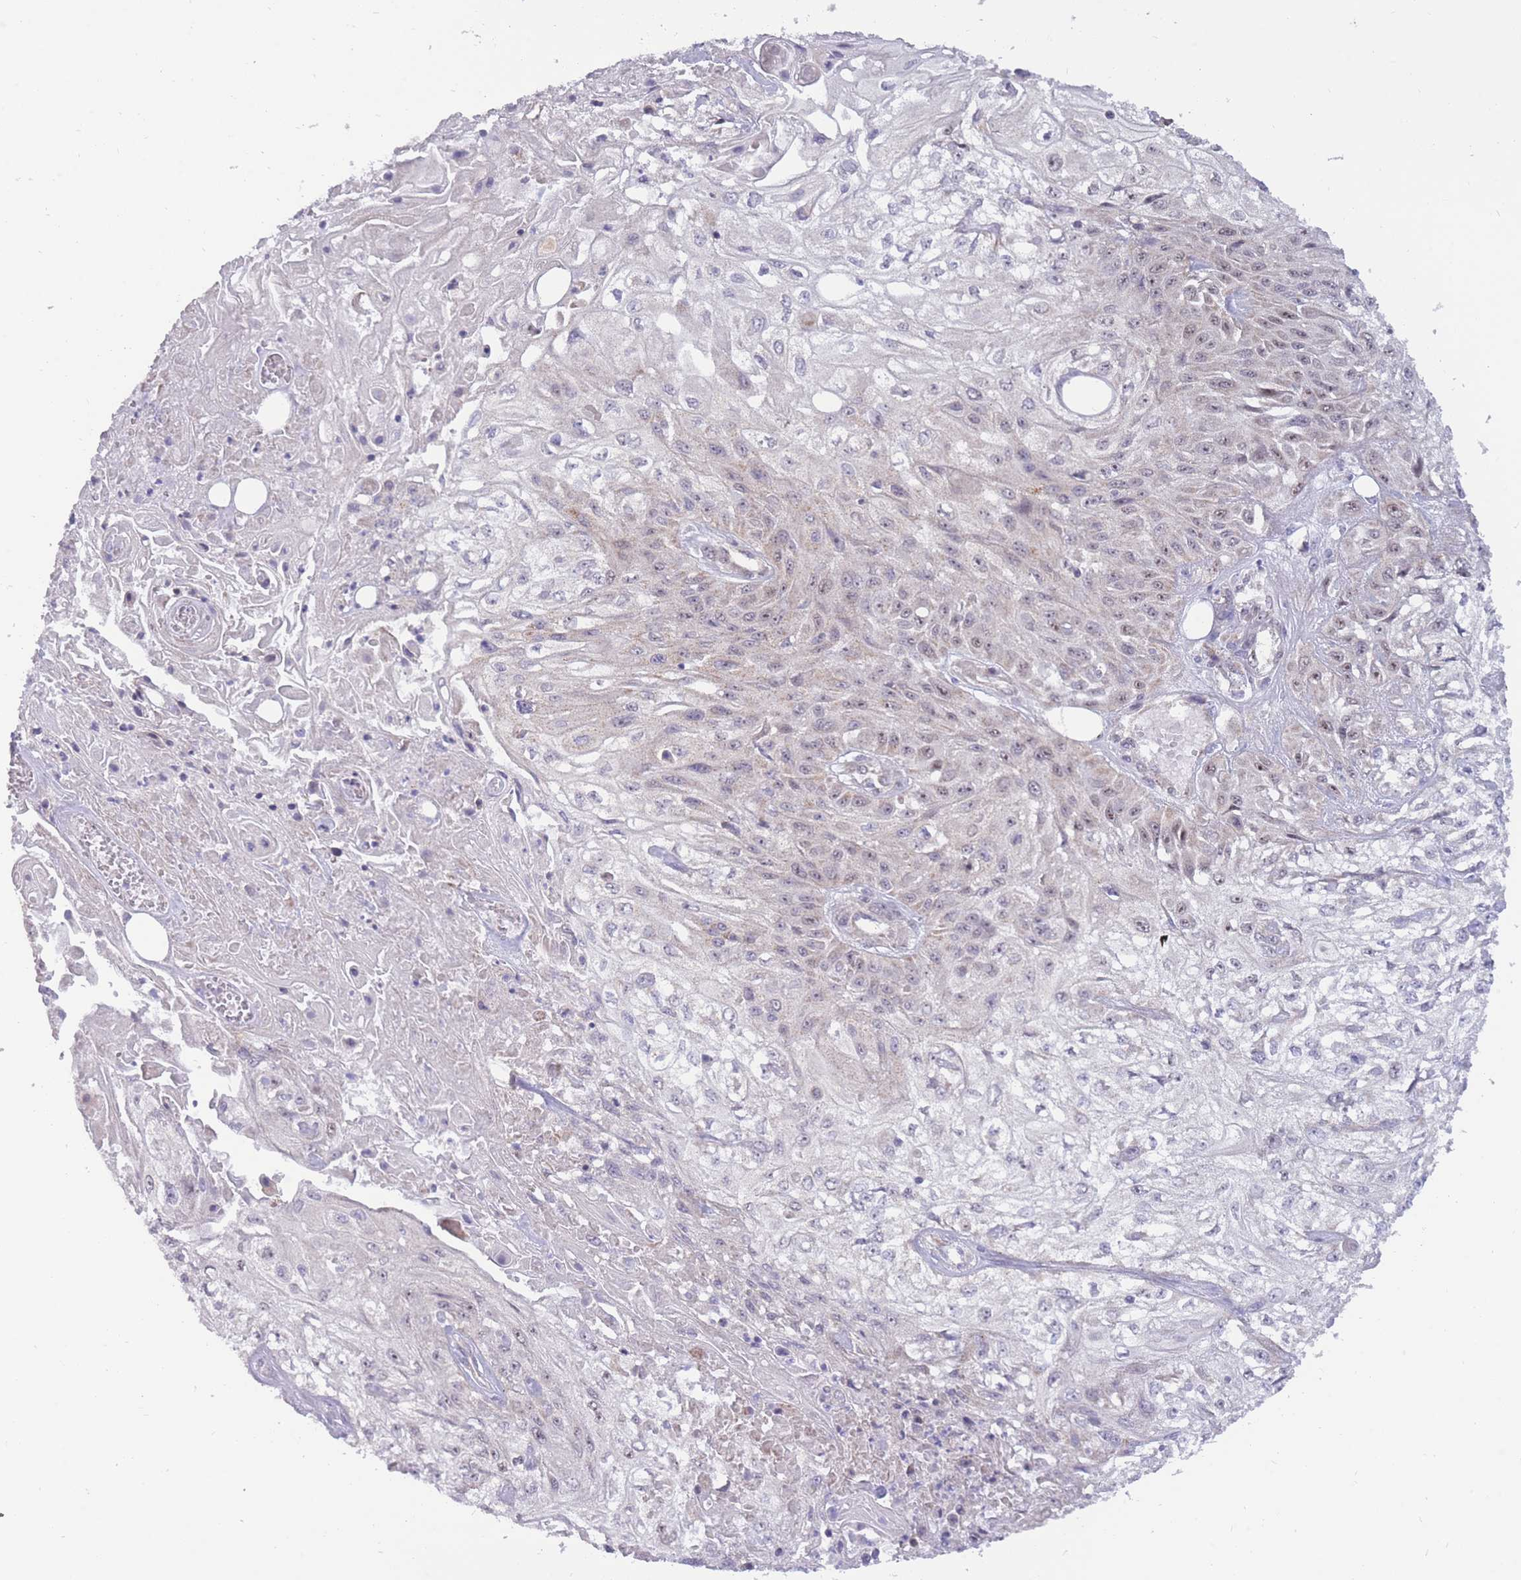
{"staining": {"intensity": "moderate", "quantity": "<25%", "location": "nuclear"}, "tissue": "skin cancer", "cell_type": "Tumor cells", "image_type": "cancer", "snomed": [{"axis": "morphology", "description": "Squamous cell carcinoma, NOS"}, {"axis": "morphology", "description": "Squamous cell carcinoma, metastatic, NOS"}, {"axis": "topography", "description": "Skin"}, {"axis": "topography", "description": "Lymph node"}], "caption": "Protein expression analysis of skin squamous cell carcinoma exhibits moderate nuclear staining in approximately <25% of tumor cells. (DAB (3,3'-diaminobenzidine) IHC, brown staining for protein, blue staining for nuclei).", "gene": "MCIDAS", "patient": {"sex": "male", "age": 75}}